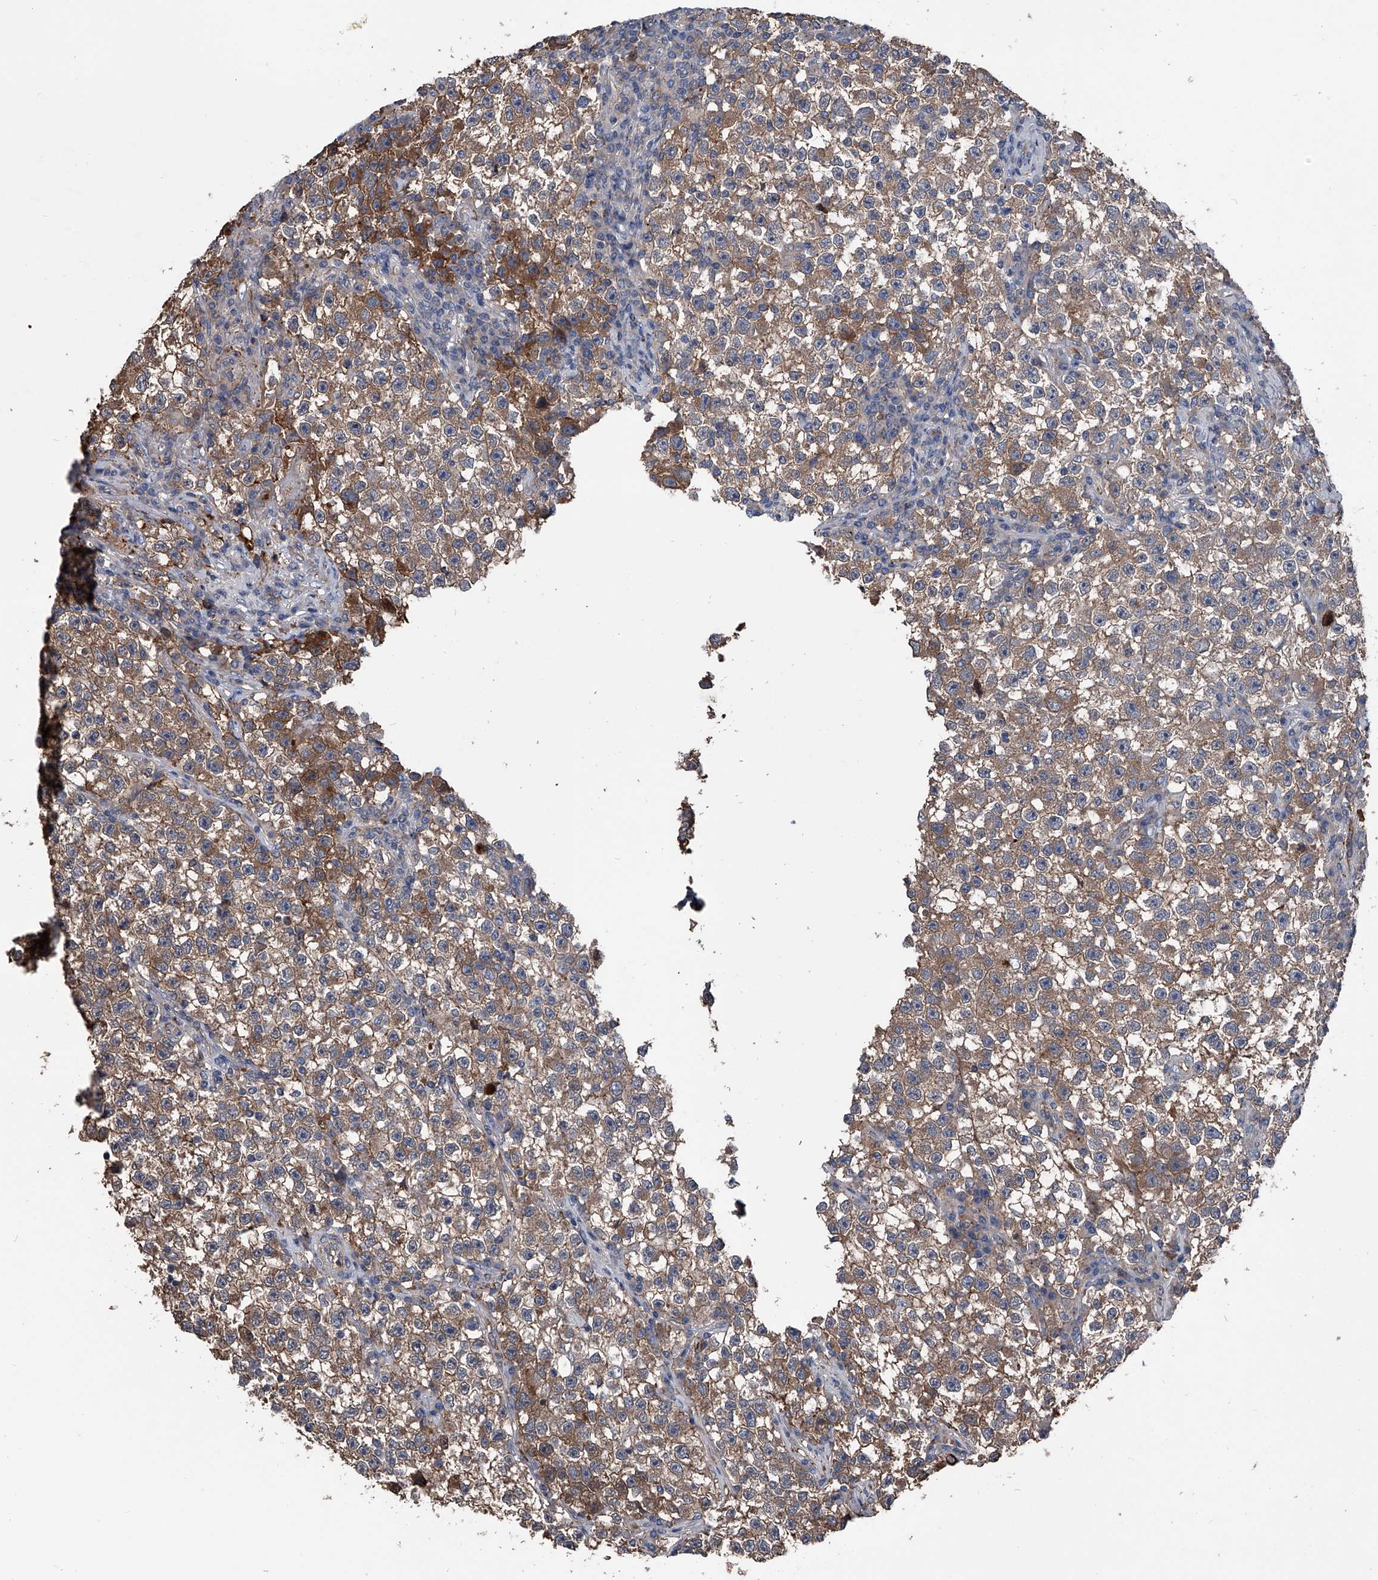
{"staining": {"intensity": "moderate", "quantity": ">75%", "location": "cytoplasmic/membranous"}, "tissue": "testis cancer", "cell_type": "Tumor cells", "image_type": "cancer", "snomed": [{"axis": "morphology", "description": "Seminoma, NOS"}, {"axis": "topography", "description": "Testis"}], "caption": "Immunohistochemistry of human testis cancer reveals medium levels of moderate cytoplasmic/membranous positivity in about >75% of tumor cells.", "gene": "KIF13A", "patient": {"sex": "male", "age": 22}}